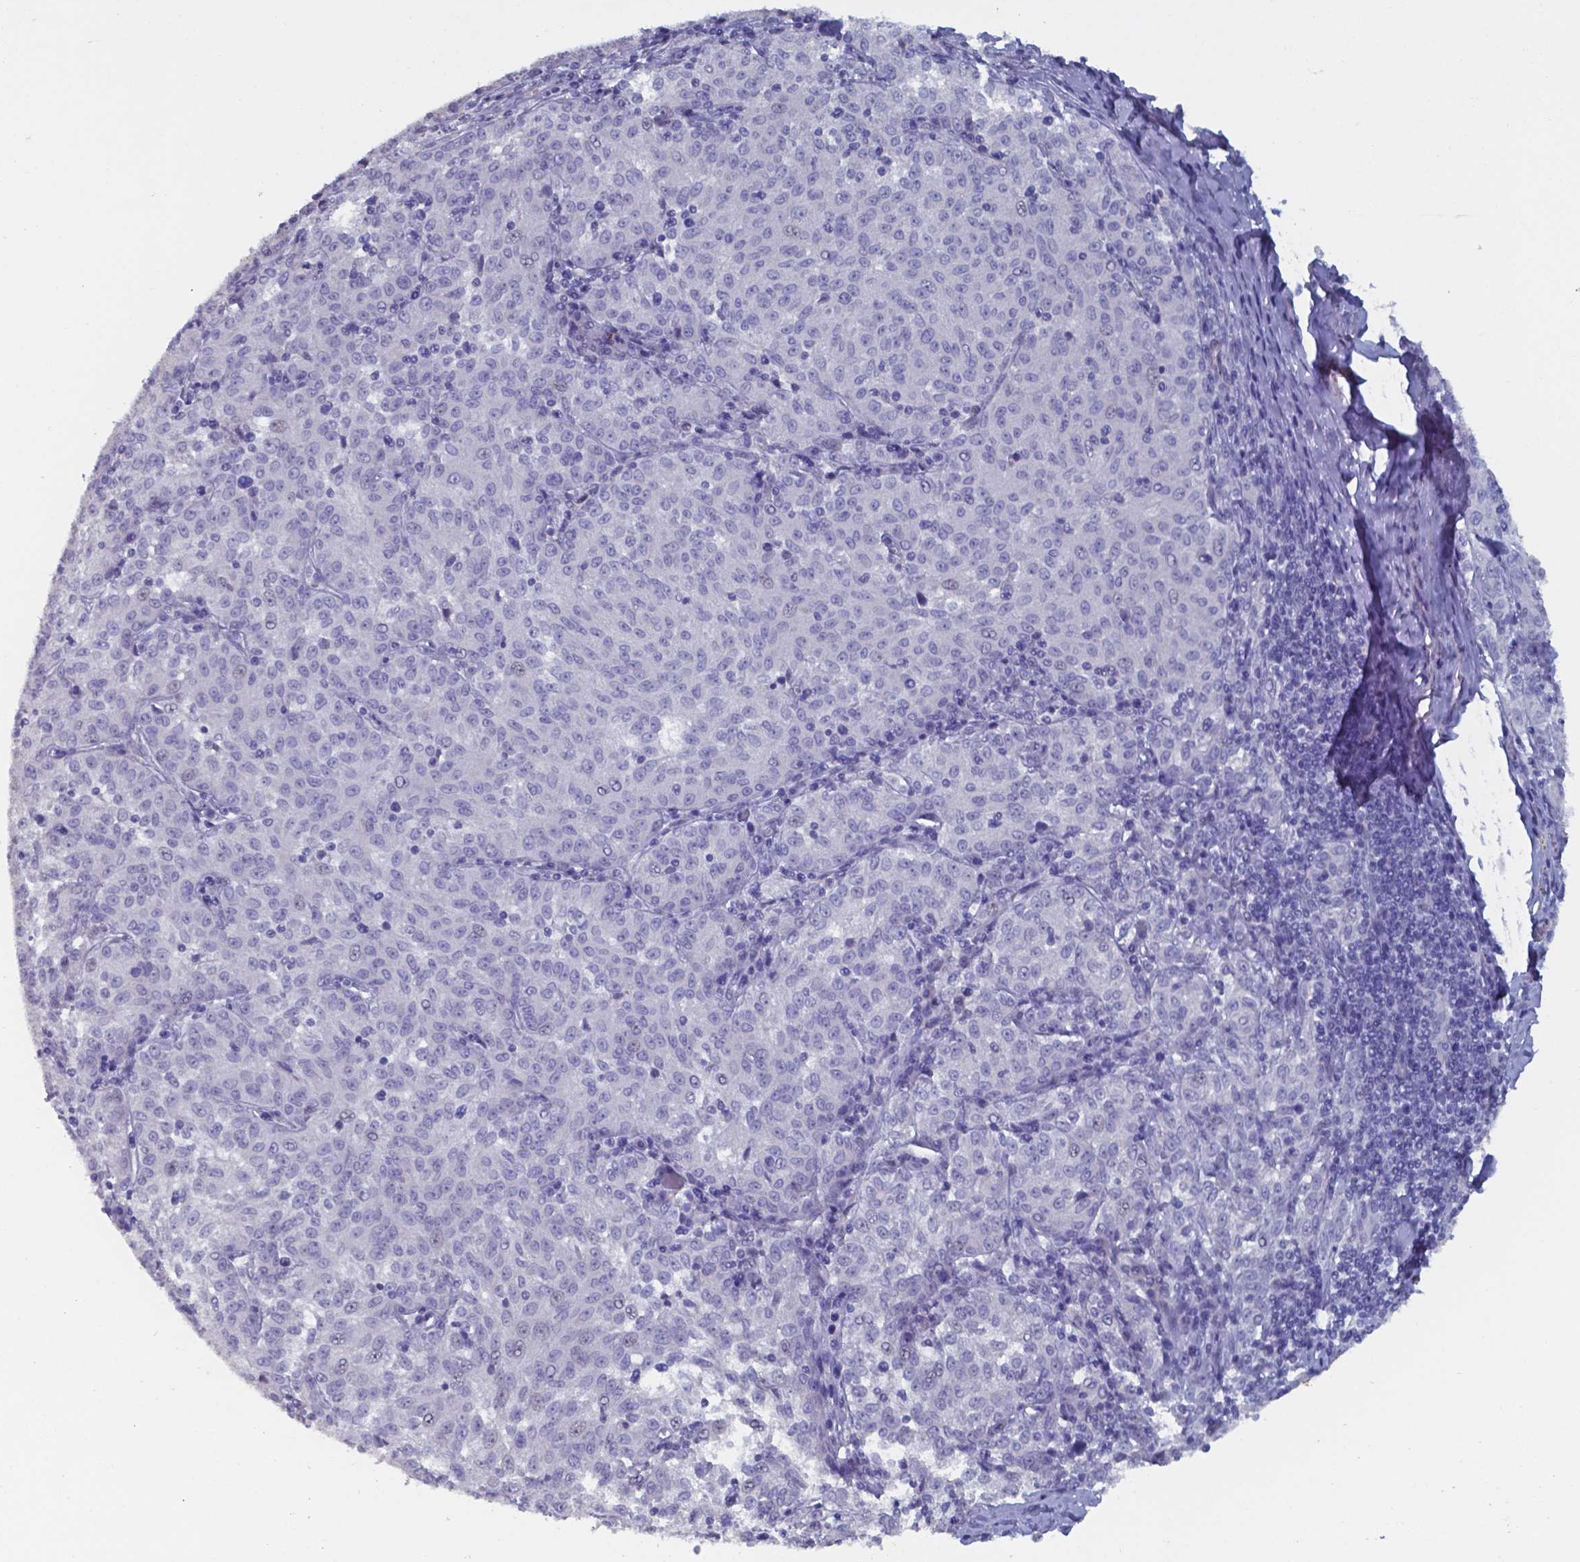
{"staining": {"intensity": "negative", "quantity": "none", "location": "none"}, "tissue": "melanoma", "cell_type": "Tumor cells", "image_type": "cancer", "snomed": [{"axis": "morphology", "description": "Malignant melanoma, NOS"}, {"axis": "topography", "description": "Skin"}], "caption": "DAB (3,3'-diaminobenzidine) immunohistochemical staining of human malignant melanoma demonstrates no significant positivity in tumor cells.", "gene": "PLA2R1", "patient": {"sex": "female", "age": 72}}